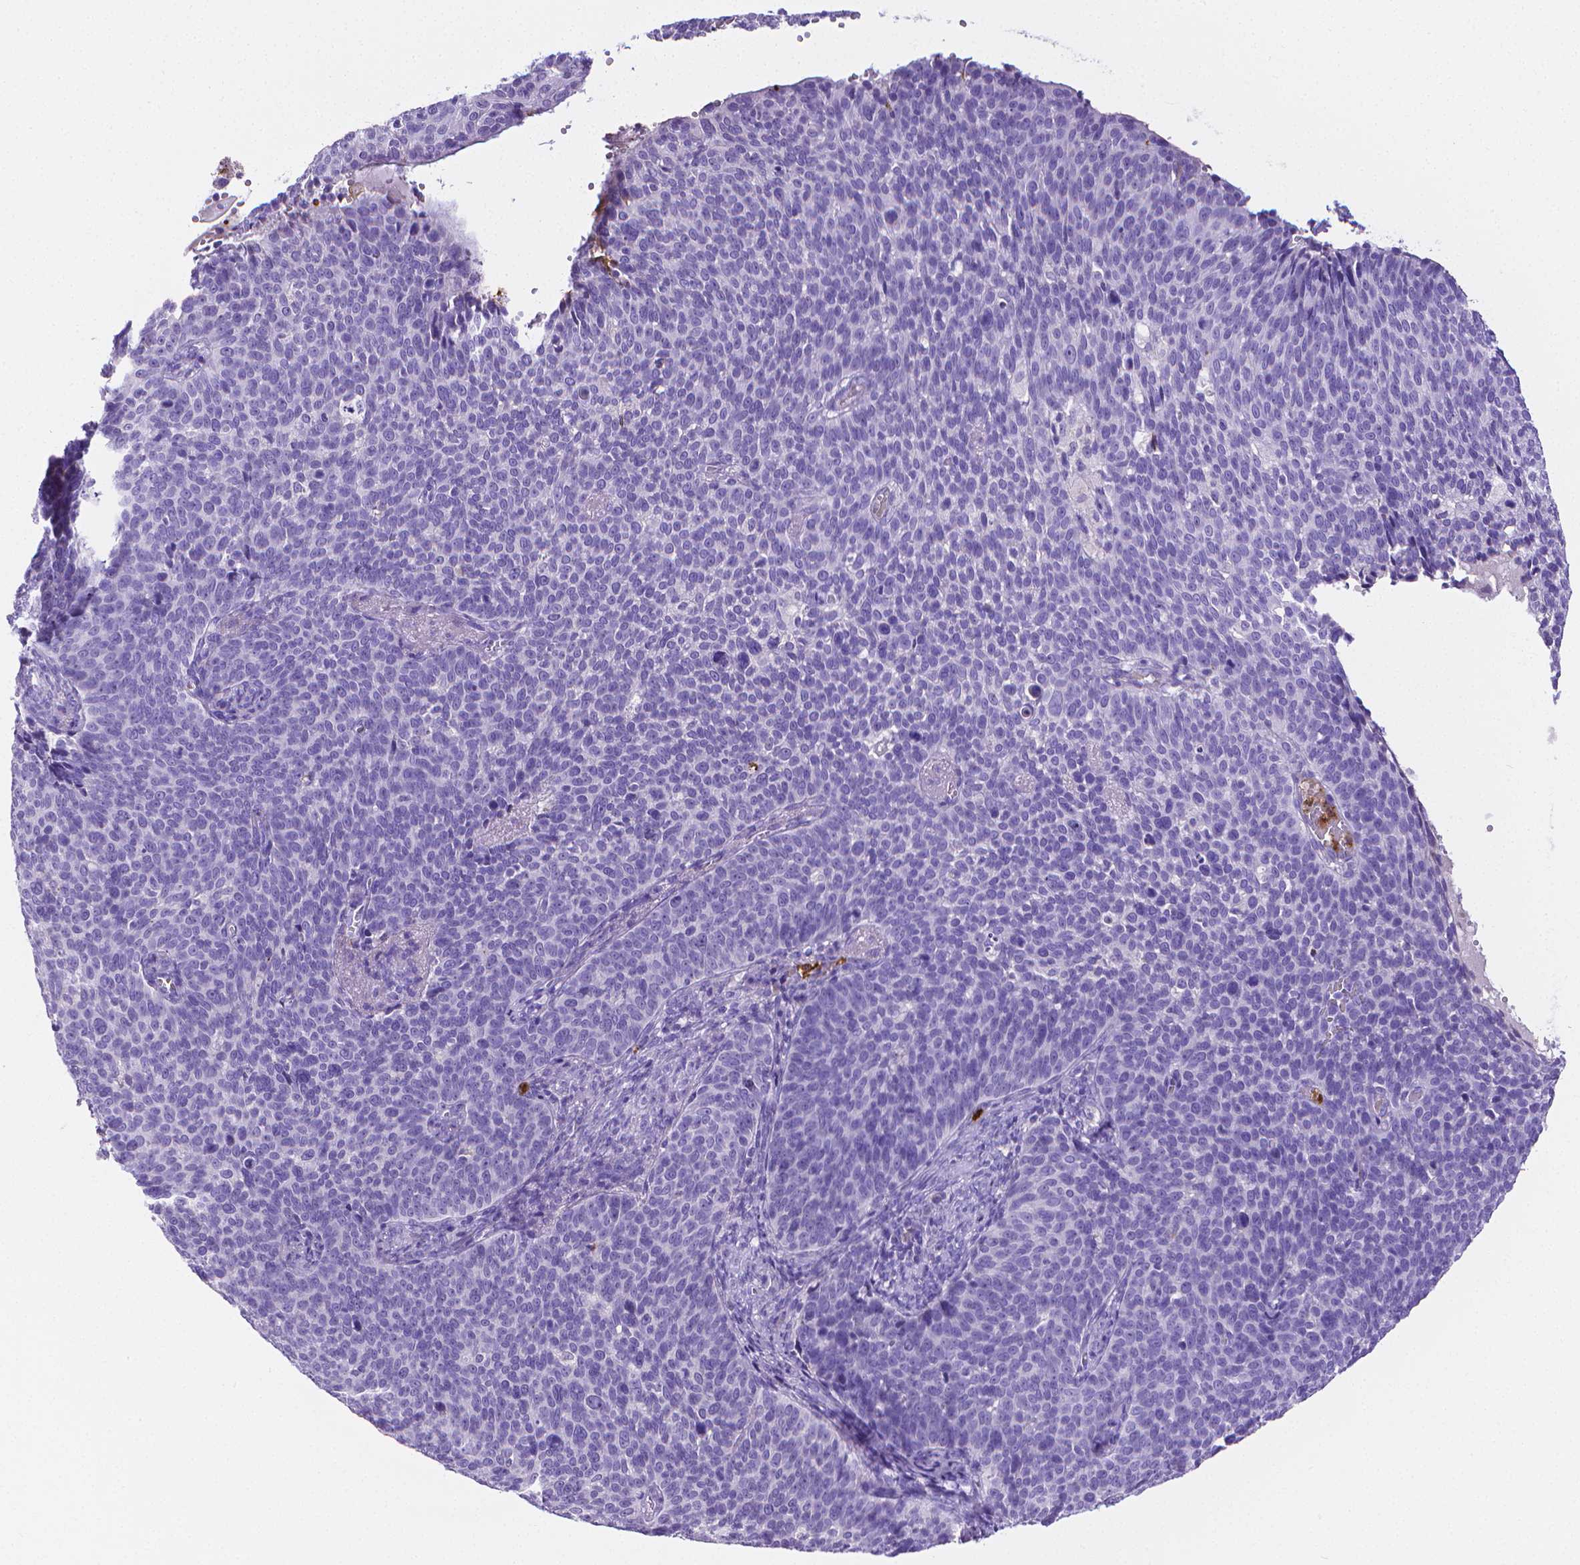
{"staining": {"intensity": "negative", "quantity": "none", "location": "none"}, "tissue": "cervical cancer", "cell_type": "Tumor cells", "image_type": "cancer", "snomed": [{"axis": "morphology", "description": "Normal tissue, NOS"}, {"axis": "morphology", "description": "Squamous cell carcinoma, NOS"}, {"axis": "topography", "description": "Cervix"}], "caption": "Protein analysis of cervical cancer (squamous cell carcinoma) exhibits no significant expression in tumor cells.", "gene": "MMP9", "patient": {"sex": "female", "age": 39}}